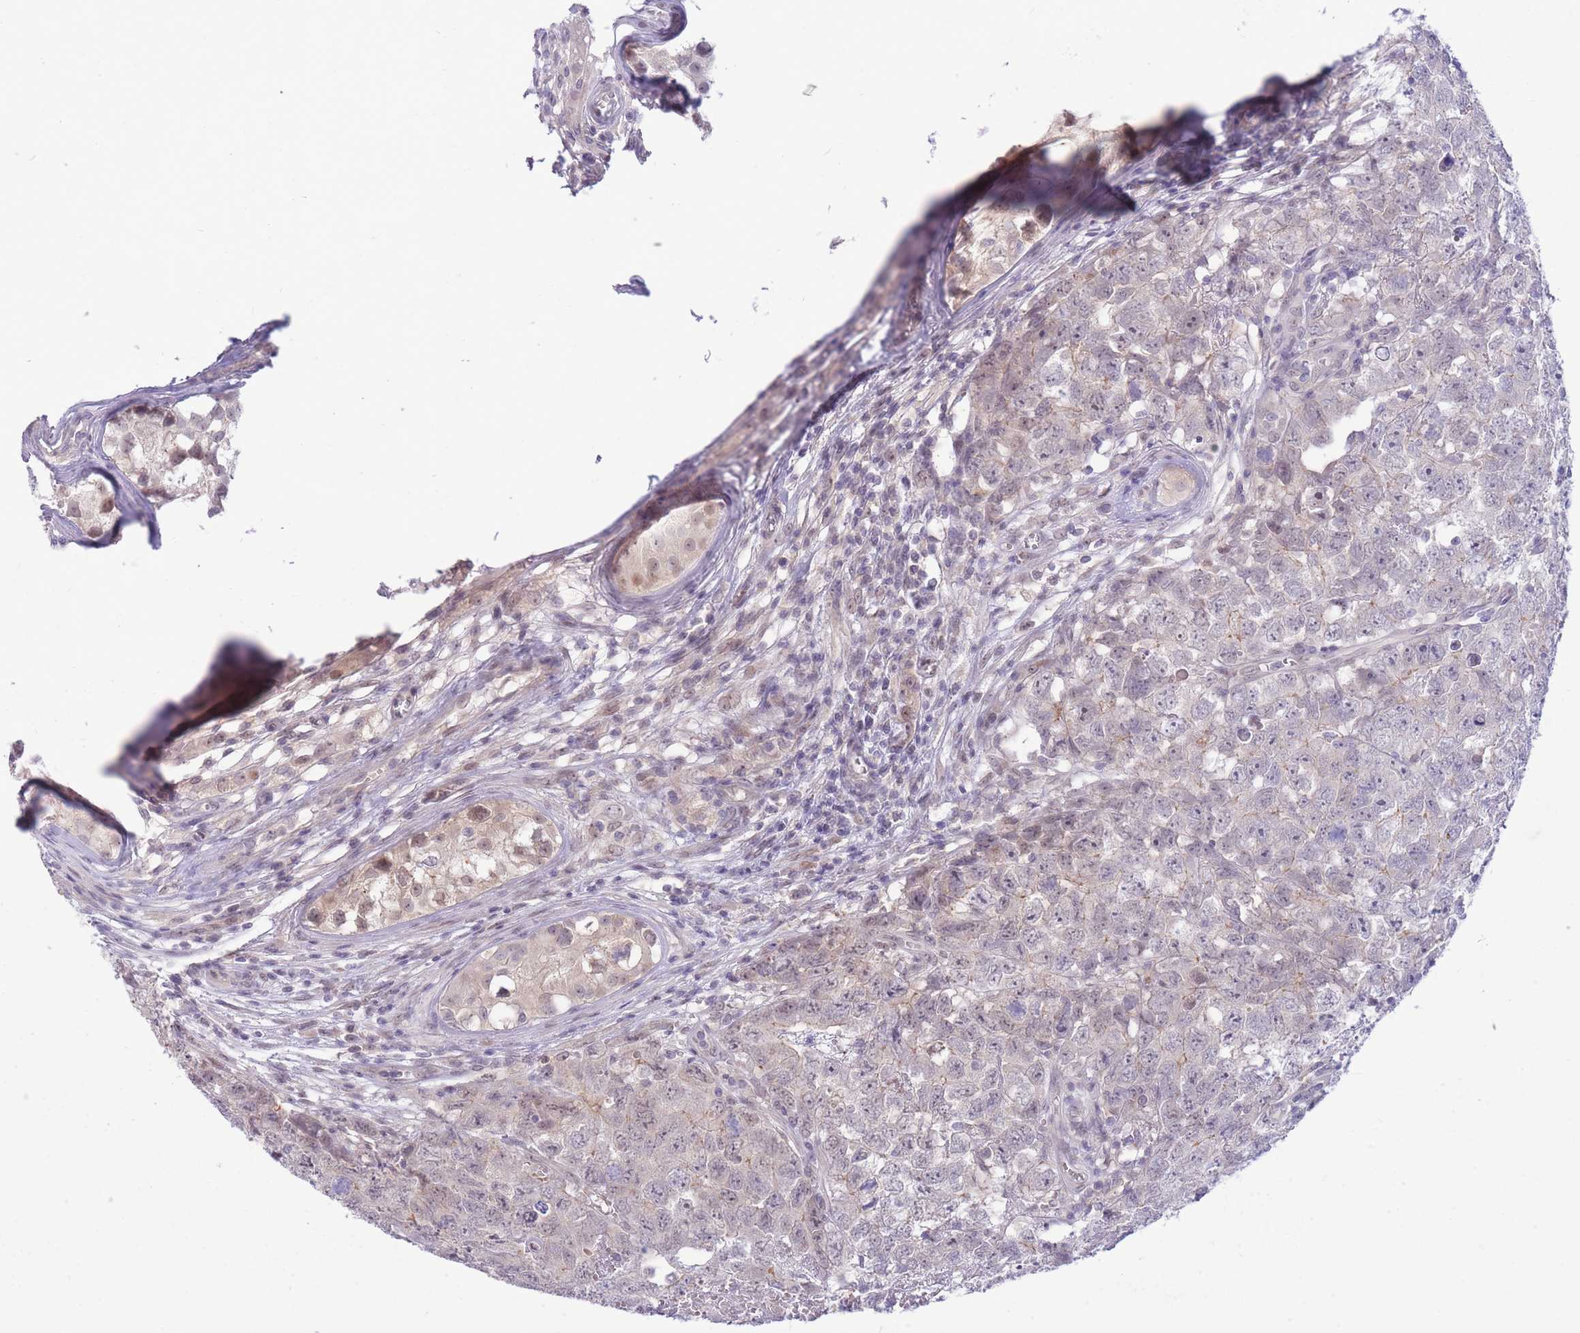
{"staining": {"intensity": "weak", "quantity": "<25%", "location": "cytoplasmic/membranous"}, "tissue": "testis cancer", "cell_type": "Tumor cells", "image_type": "cancer", "snomed": [{"axis": "morphology", "description": "Carcinoma, Embryonal, NOS"}, {"axis": "topography", "description": "Testis"}], "caption": "Immunohistochemistry (IHC) of human testis cancer displays no positivity in tumor cells. (DAB (3,3'-diaminobenzidine) IHC visualized using brightfield microscopy, high magnification).", "gene": "FBXO46", "patient": {"sex": "male", "age": 22}}